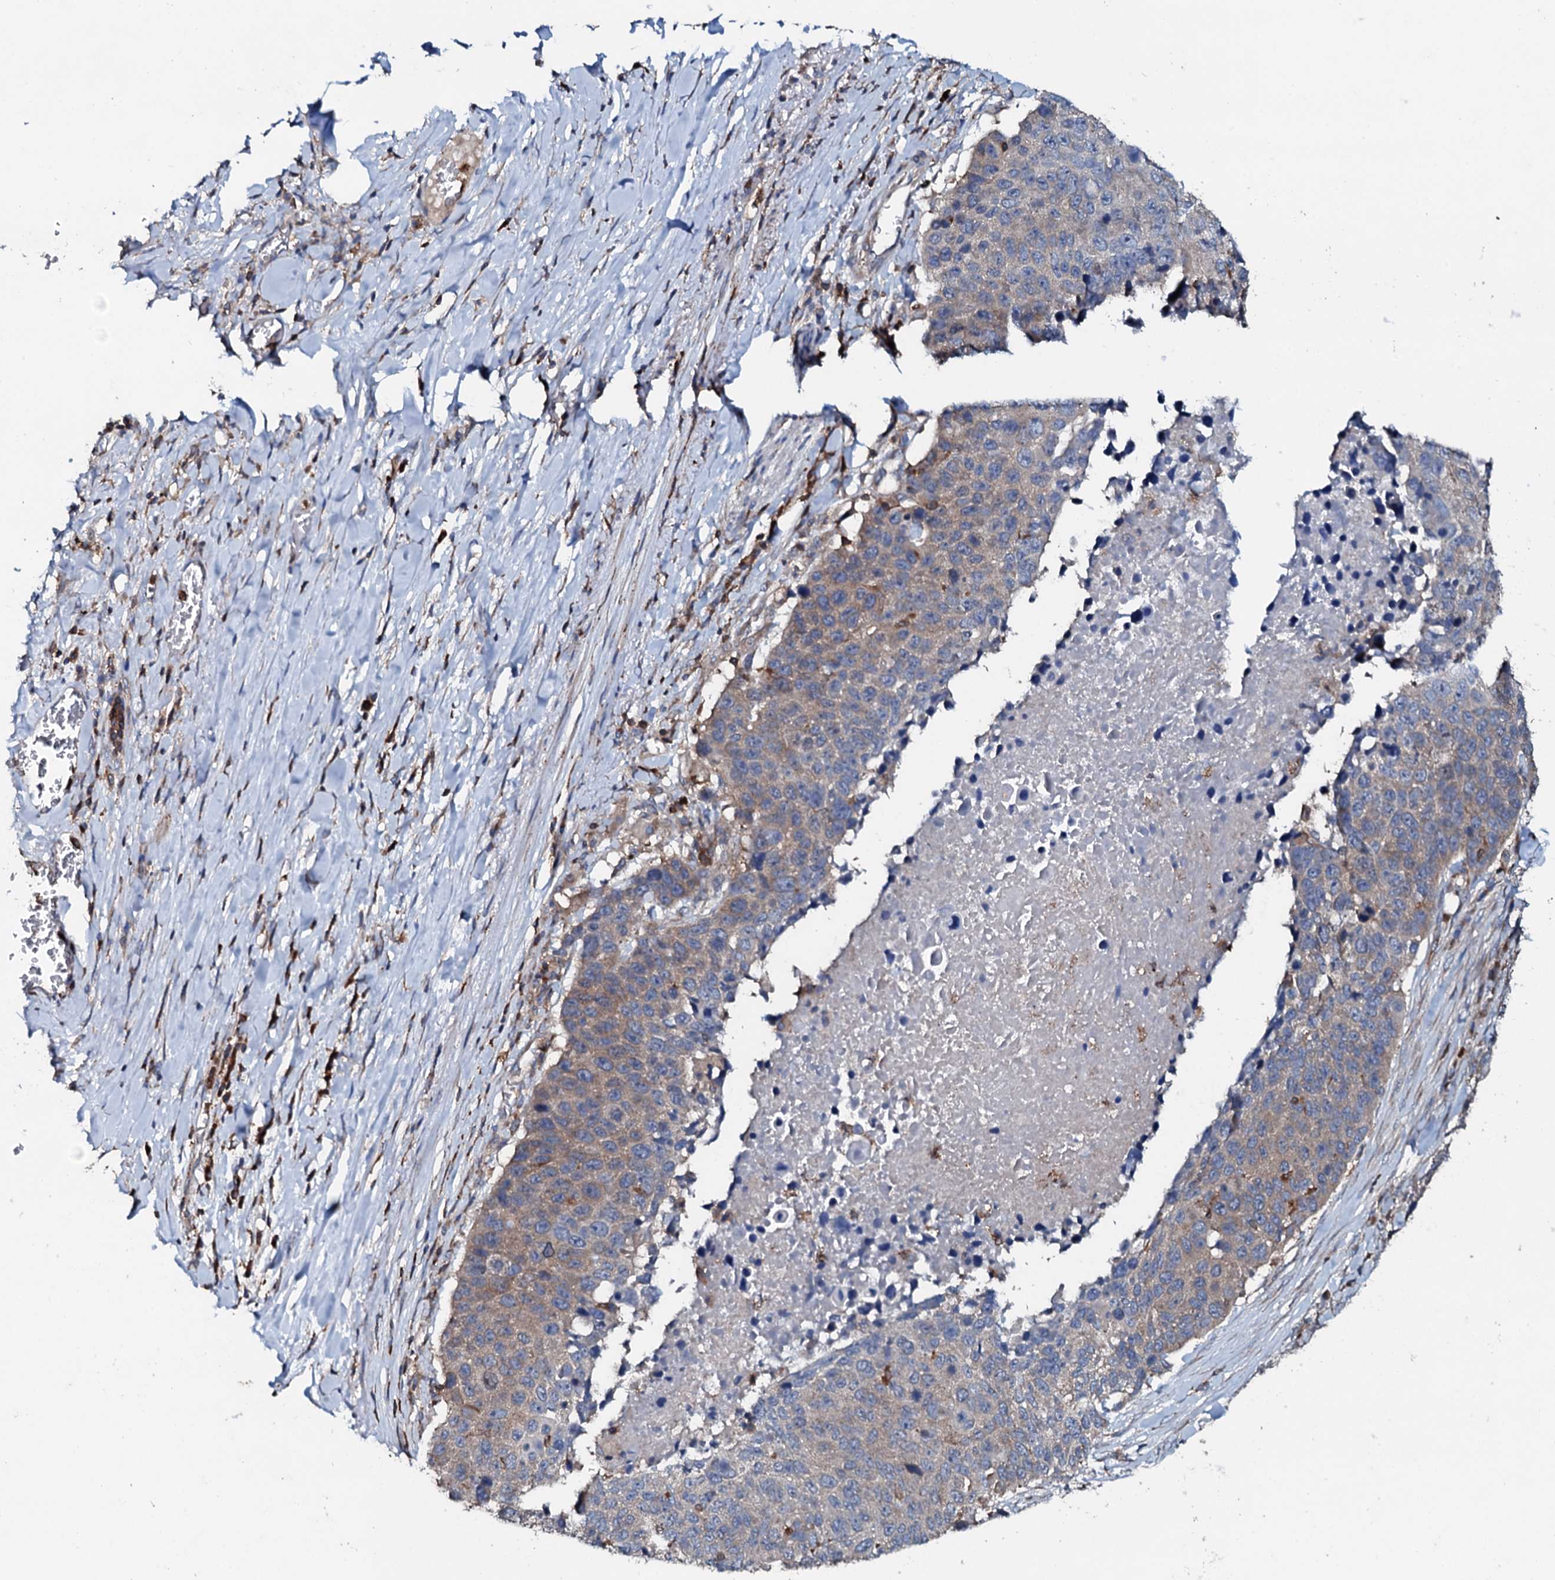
{"staining": {"intensity": "moderate", "quantity": "25%-75%", "location": "cytoplasmic/membranous"}, "tissue": "lung cancer", "cell_type": "Tumor cells", "image_type": "cancer", "snomed": [{"axis": "morphology", "description": "Normal tissue, NOS"}, {"axis": "morphology", "description": "Squamous cell carcinoma, NOS"}, {"axis": "topography", "description": "Lymph node"}, {"axis": "topography", "description": "Lung"}], "caption": "Human lung cancer (squamous cell carcinoma) stained for a protein (brown) displays moderate cytoplasmic/membranous positive positivity in approximately 25%-75% of tumor cells.", "gene": "GRK2", "patient": {"sex": "male", "age": 66}}